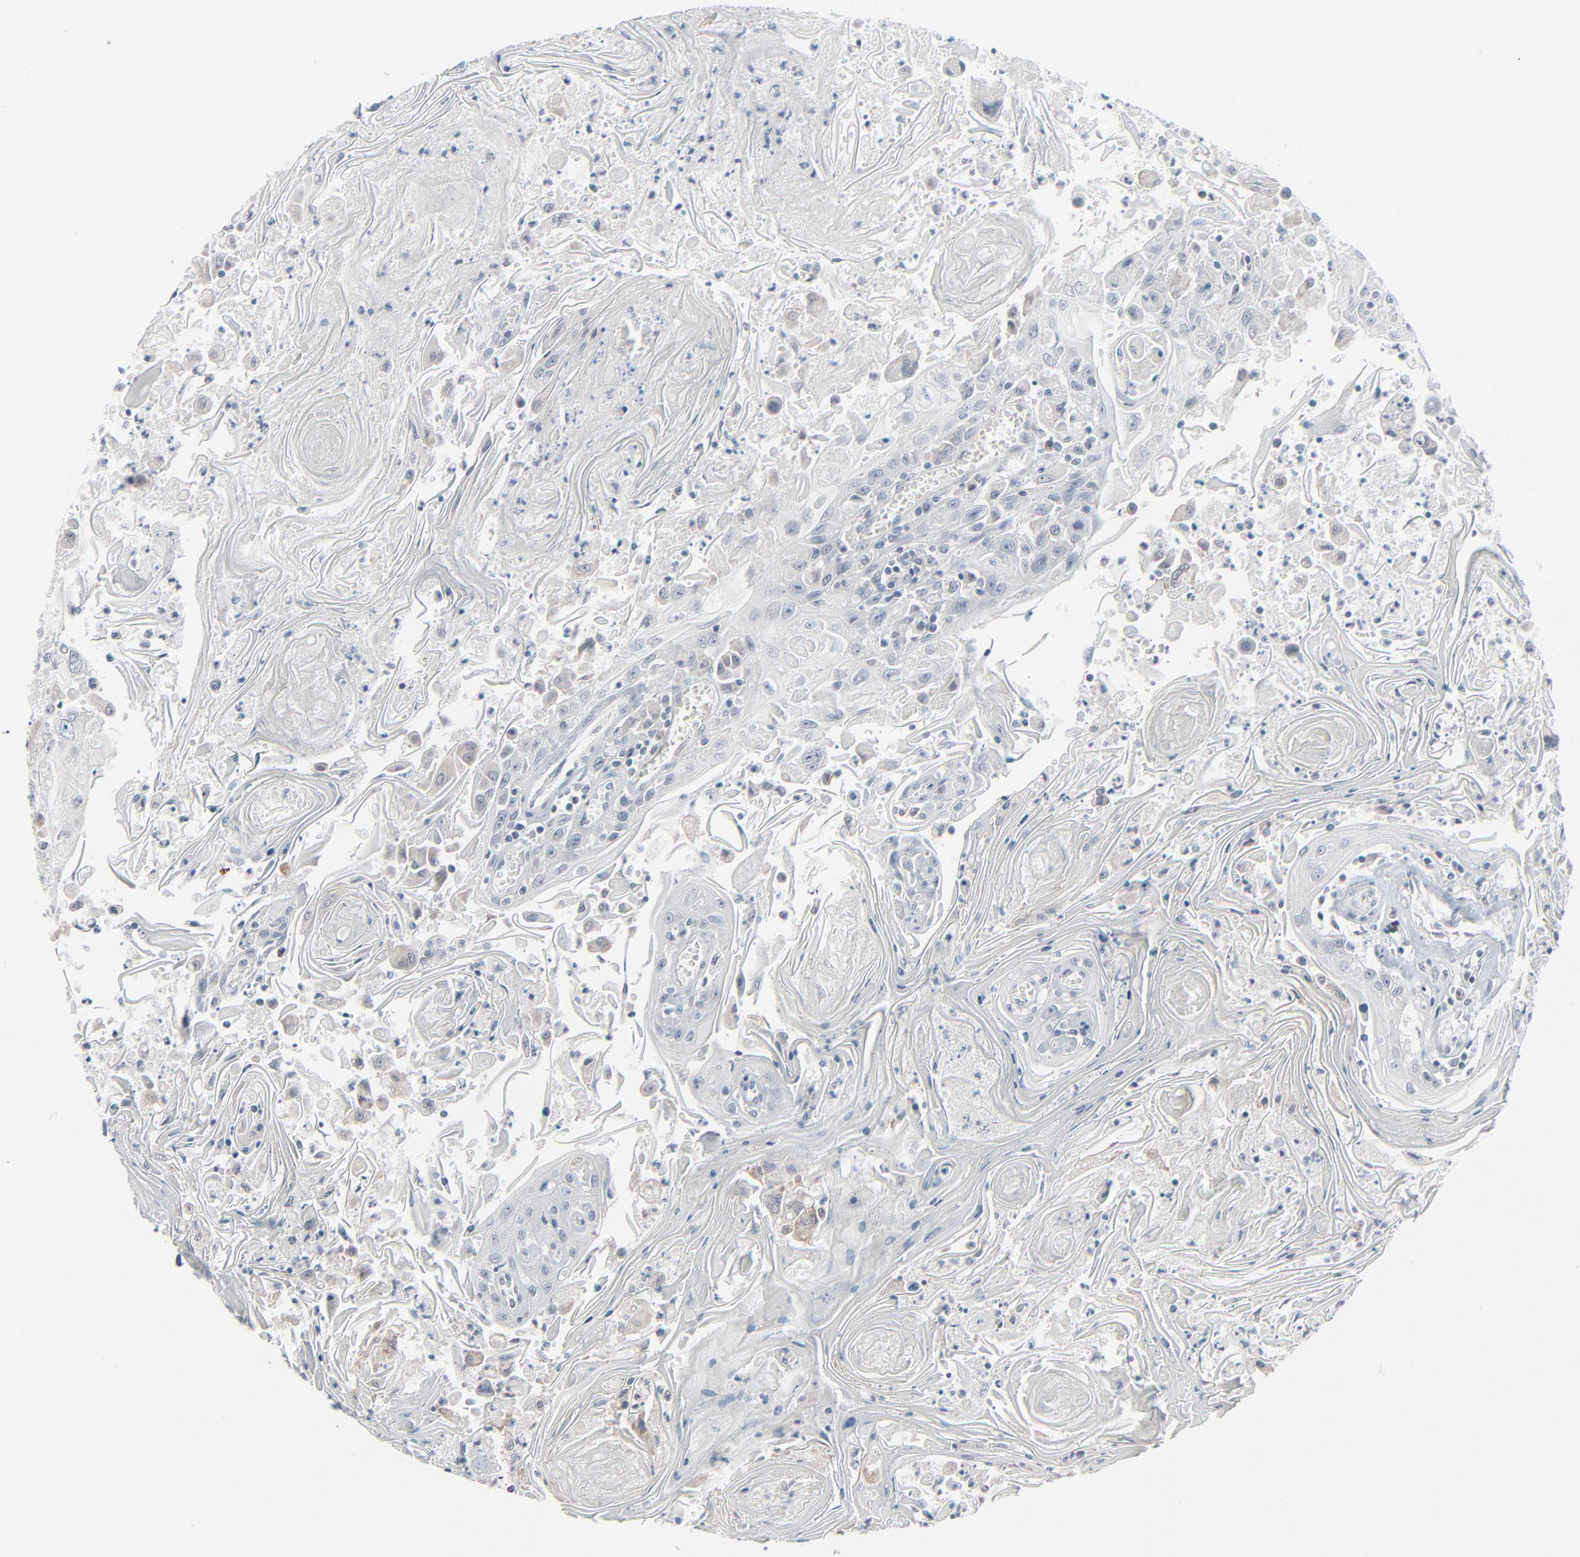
{"staining": {"intensity": "weak", "quantity": "<25%", "location": "cytoplasmic/membranous"}, "tissue": "head and neck cancer", "cell_type": "Tumor cells", "image_type": "cancer", "snomed": [{"axis": "morphology", "description": "Squamous cell carcinoma, NOS"}, {"axis": "topography", "description": "Oral tissue"}, {"axis": "topography", "description": "Head-Neck"}], "caption": "Immunohistochemistry image of neoplastic tissue: human head and neck cancer (squamous cell carcinoma) stained with DAB displays no significant protein expression in tumor cells.", "gene": "SAGE1", "patient": {"sex": "female", "age": 76}}